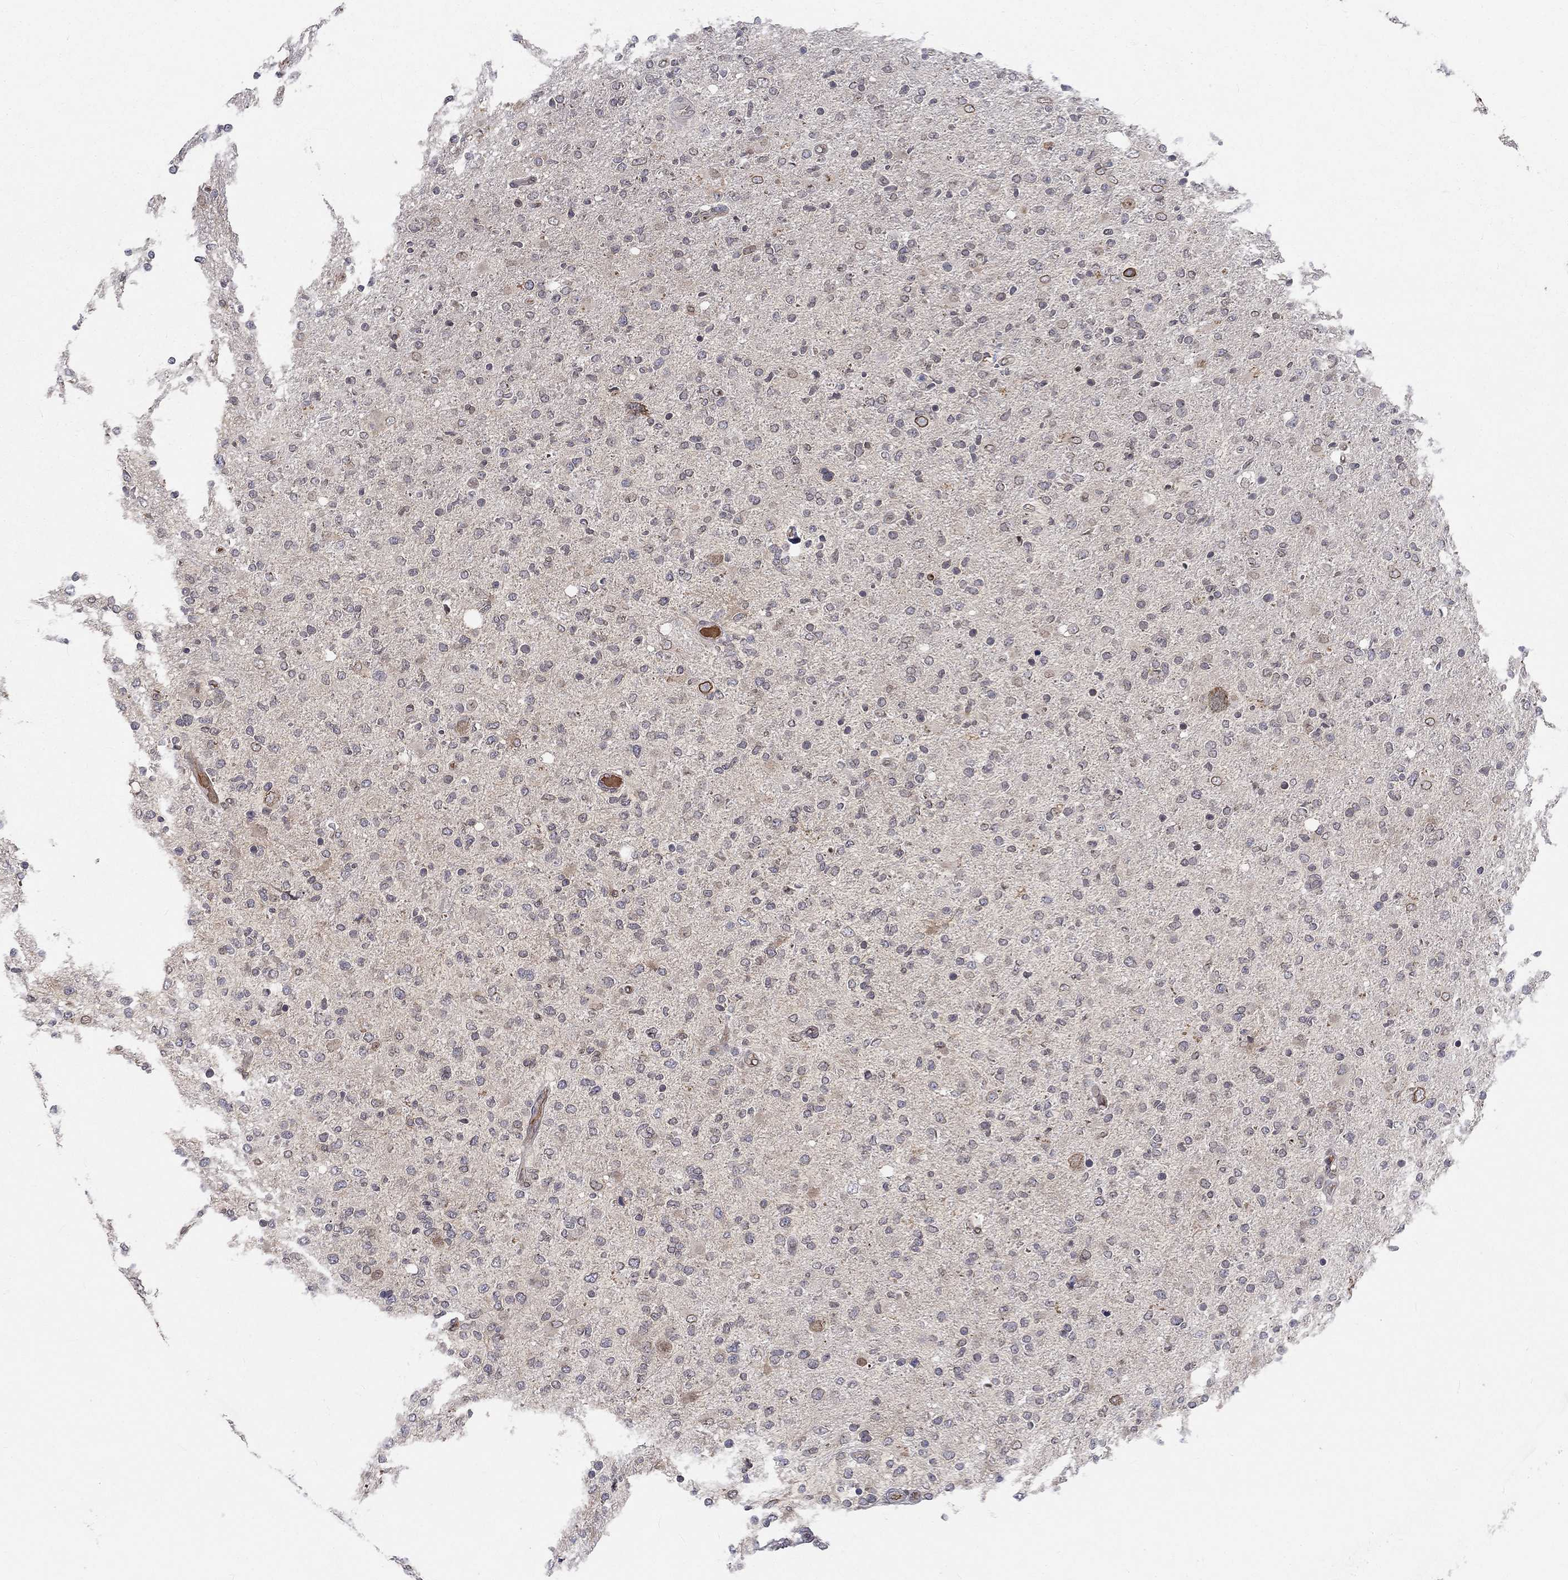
{"staining": {"intensity": "moderate", "quantity": "<25%", "location": "nuclear"}, "tissue": "glioma", "cell_type": "Tumor cells", "image_type": "cancer", "snomed": [{"axis": "morphology", "description": "Glioma, malignant, High grade"}, {"axis": "topography", "description": "Cerebral cortex"}], "caption": "Immunohistochemical staining of high-grade glioma (malignant) demonstrates low levels of moderate nuclear protein expression in about <25% of tumor cells.", "gene": "CETN3", "patient": {"sex": "male", "age": 70}}